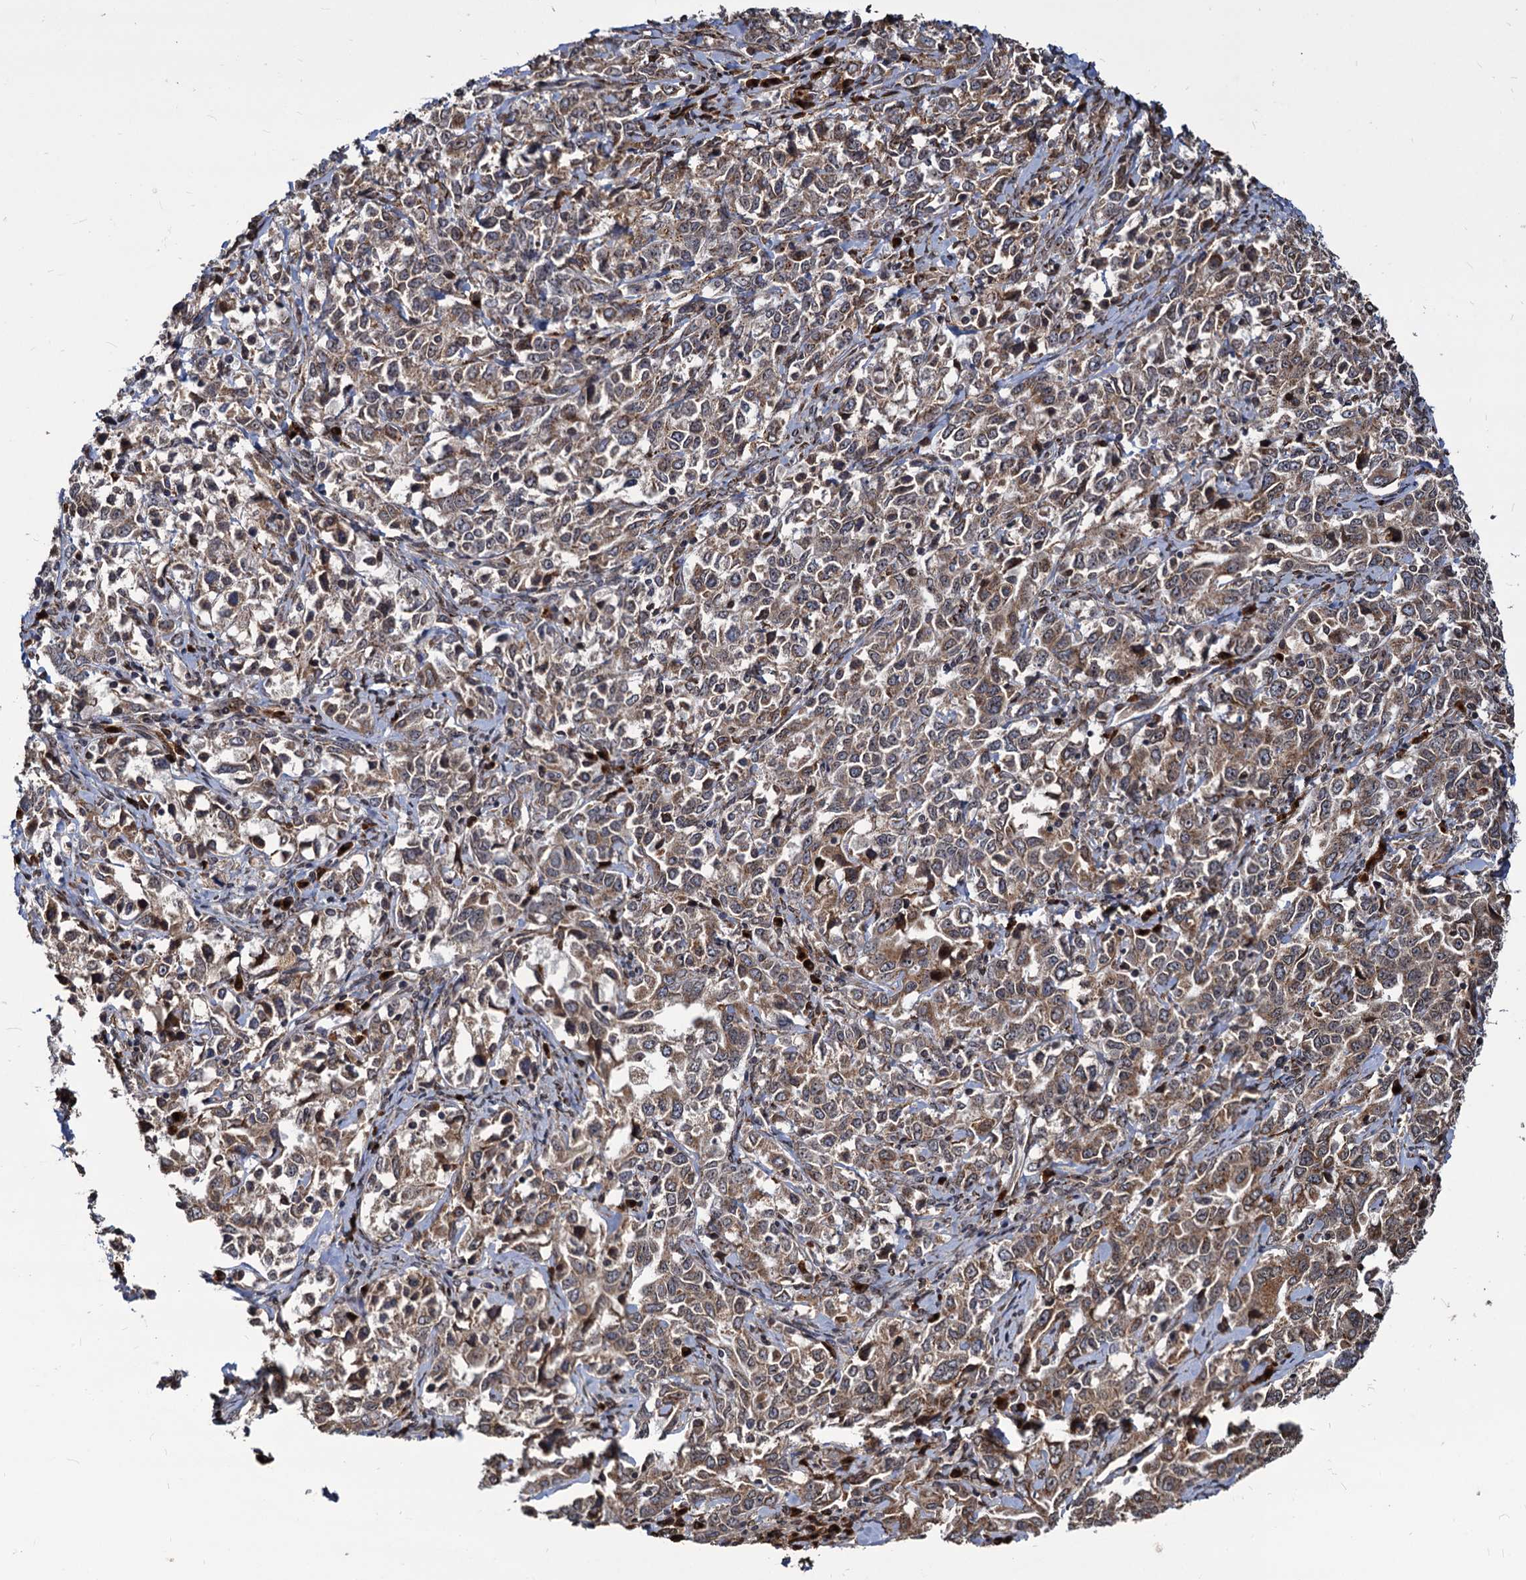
{"staining": {"intensity": "weak", "quantity": ">75%", "location": "cytoplasmic/membranous"}, "tissue": "ovarian cancer", "cell_type": "Tumor cells", "image_type": "cancer", "snomed": [{"axis": "morphology", "description": "Carcinoma, endometroid"}, {"axis": "topography", "description": "Ovary"}], "caption": "The immunohistochemical stain shows weak cytoplasmic/membranous positivity in tumor cells of ovarian cancer (endometroid carcinoma) tissue.", "gene": "SAAL1", "patient": {"sex": "female", "age": 62}}